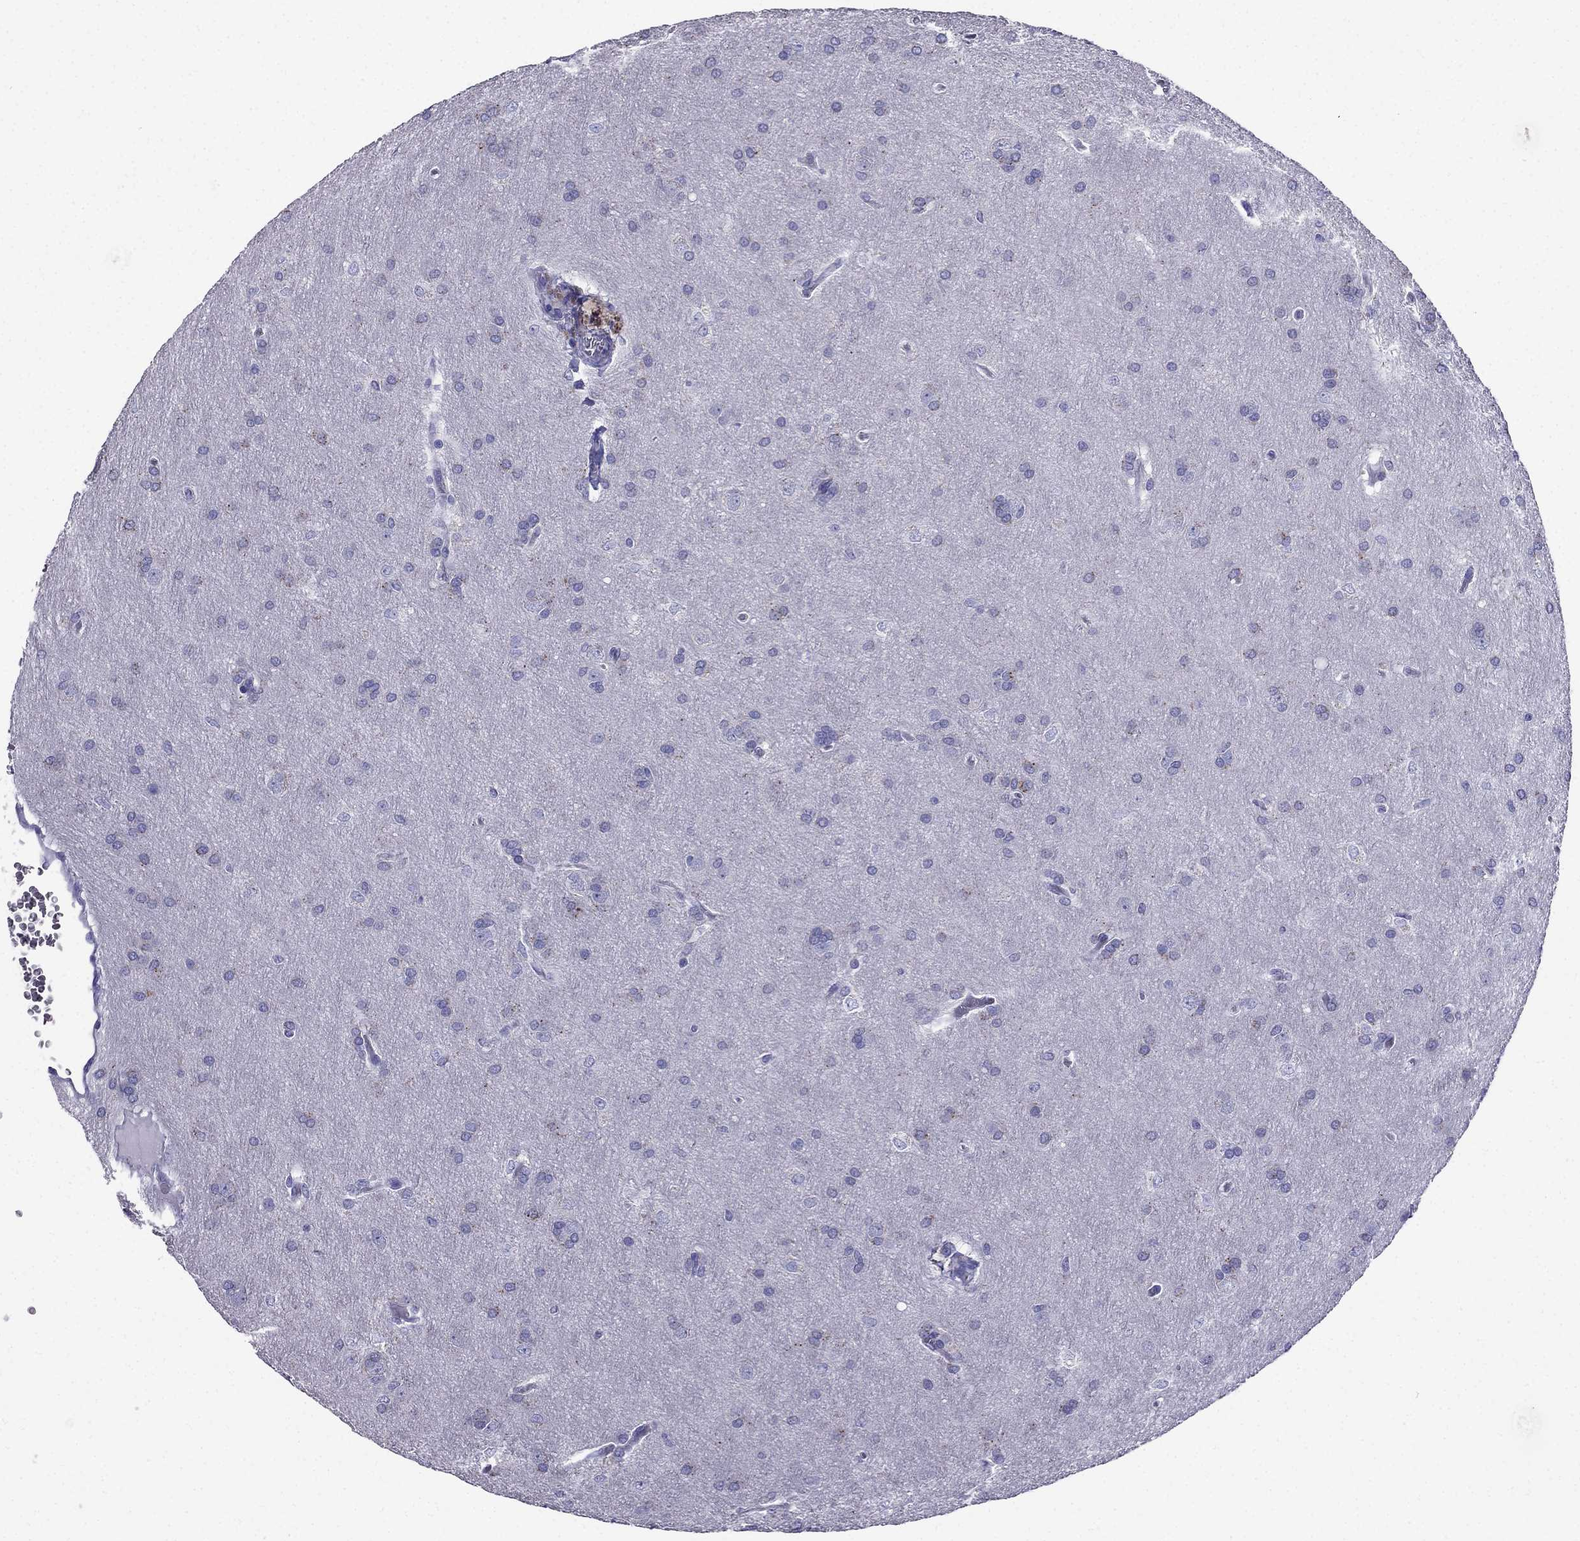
{"staining": {"intensity": "negative", "quantity": "none", "location": "none"}, "tissue": "glioma", "cell_type": "Tumor cells", "image_type": "cancer", "snomed": [{"axis": "morphology", "description": "Glioma, malignant, Low grade"}, {"axis": "topography", "description": "Brain"}], "caption": "Protein analysis of malignant glioma (low-grade) demonstrates no significant expression in tumor cells.", "gene": "PTH", "patient": {"sex": "female", "age": 32}}